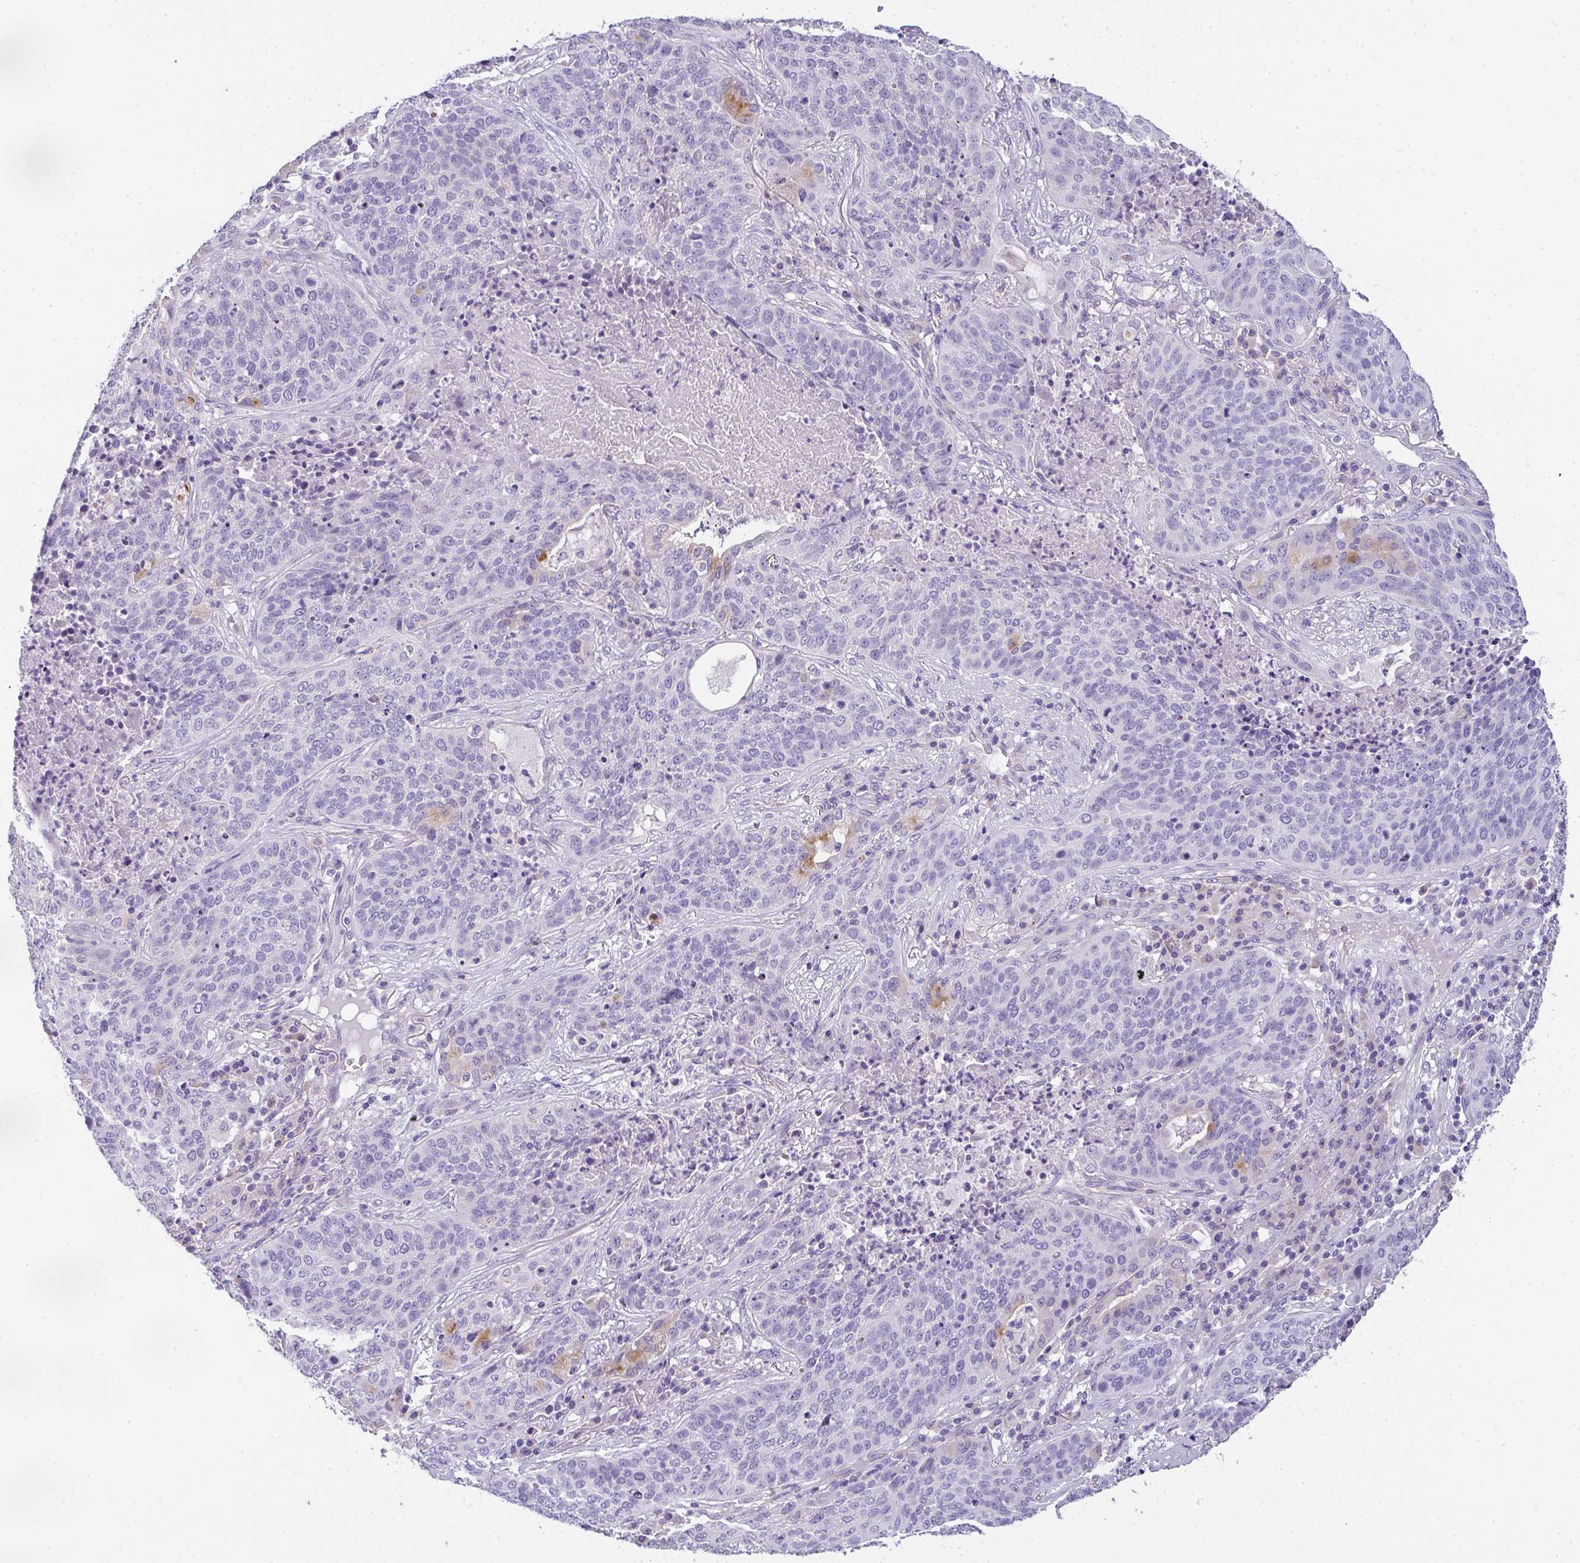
{"staining": {"intensity": "negative", "quantity": "none", "location": "none"}, "tissue": "lung cancer", "cell_type": "Tumor cells", "image_type": "cancer", "snomed": [{"axis": "morphology", "description": "Squamous cell carcinoma, NOS"}, {"axis": "topography", "description": "Lung"}], "caption": "Immunohistochemistry (IHC) image of human lung cancer (squamous cell carcinoma) stained for a protein (brown), which reveals no staining in tumor cells. Nuclei are stained in blue.", "gene": "COX7B", "patient": {"sex": "male", "age": 63}}